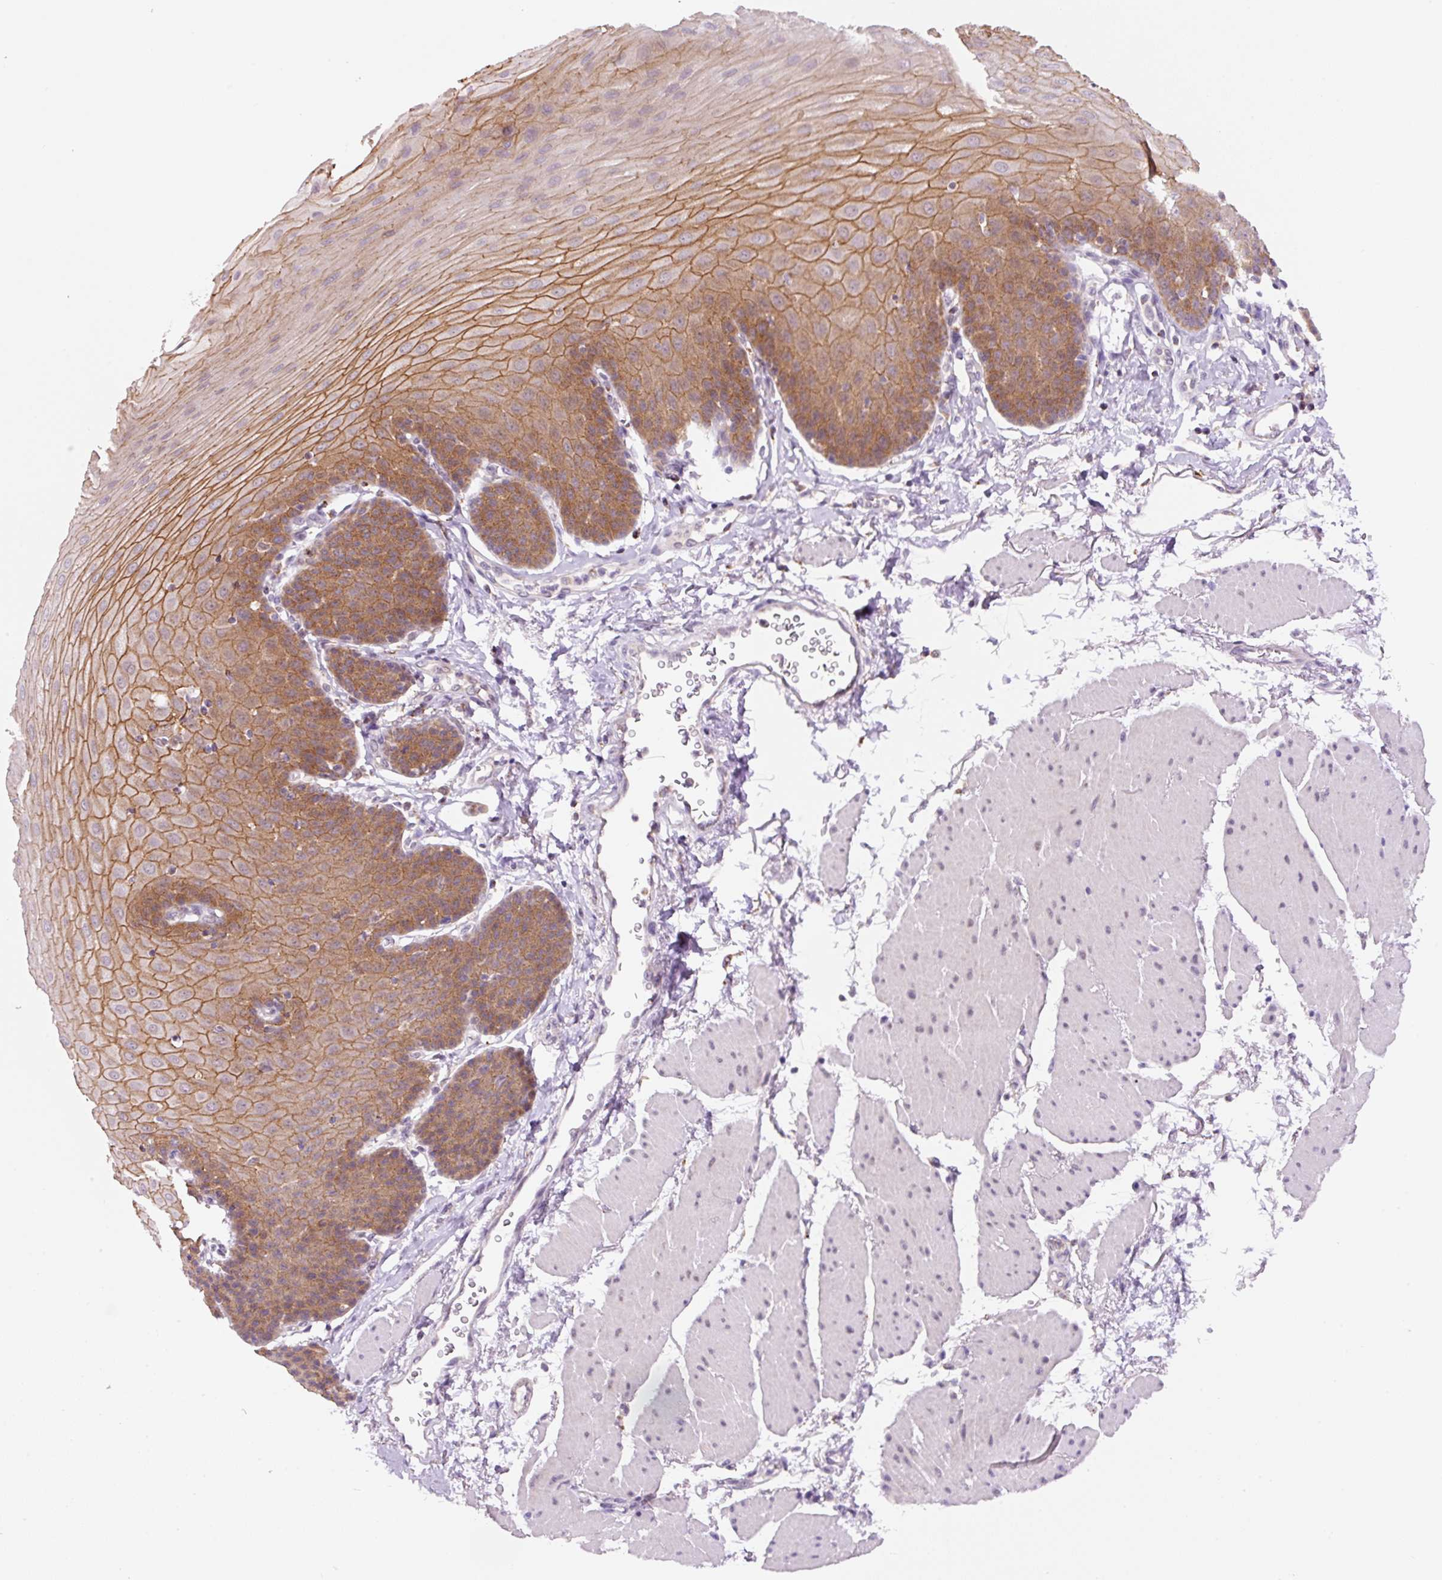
{"staining": {"intensity": "moderate", "quantity": ">75%", "location": "cytoplasmic/membranous"}, "tissue": "esophagus", "cell_type": "Squamous epithelial cells", "image_type": "normal", "snomed": [{"axis": "morphology", "description": "Normal tissue, NOS"}, {"axis": "topography", "description": "Esophagus"}], "caption": "Immunohistochemical staining of unremarkable human esophagus reveals moderate cytoplasmic/membranous protein staining in about >75% of squamous epithelial cells. (IHC, brightfield microscopy, high magnification).", "gene": "PCK2", "patient": {"sex": "female", "age": 81}}